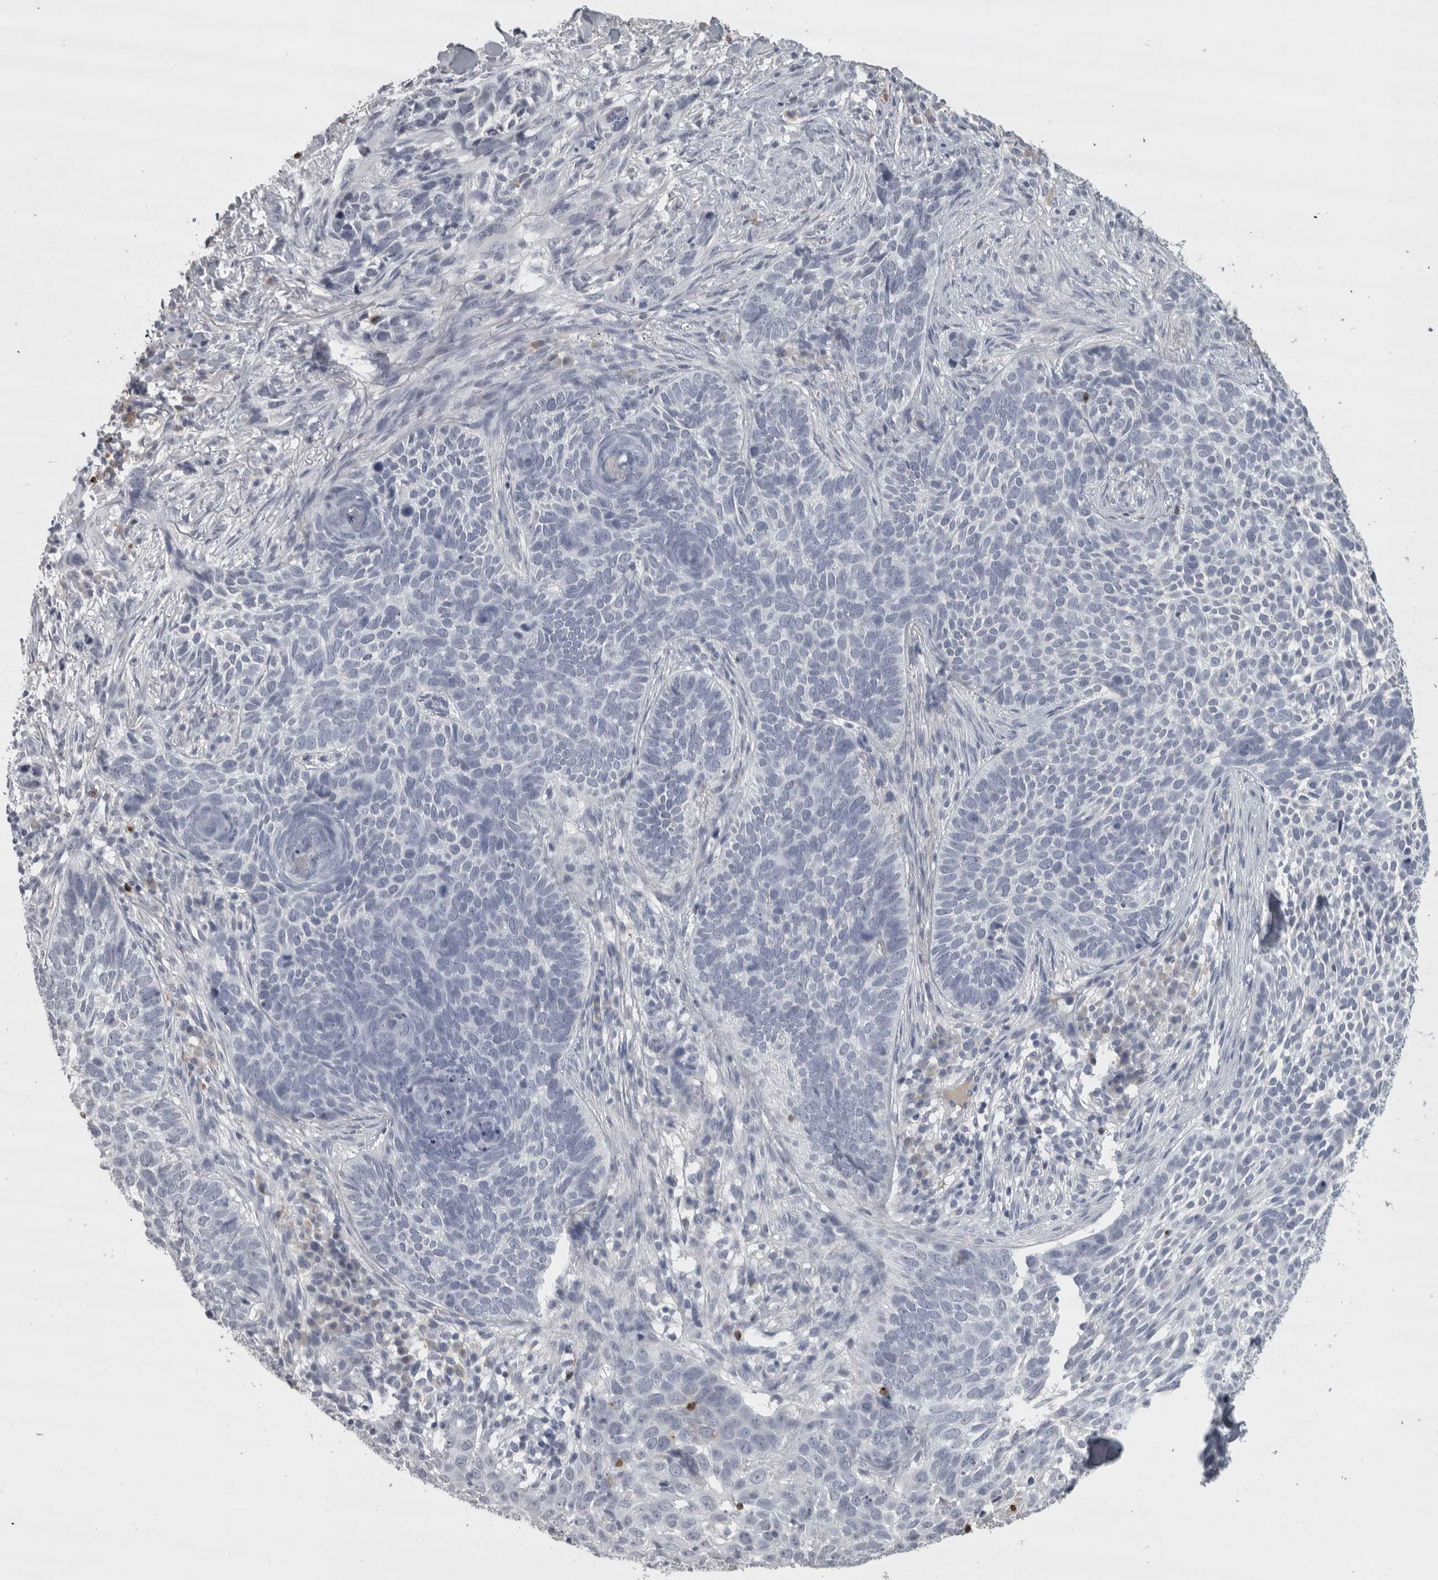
{"staining": {"intensity": "negative", "quantity": "none", "location": "none"}, "tissue": "skin cancer", "cell_type": "Tumor cells", "image_type": "cancer", "snomed": [{"axis": "morphology", "description": "Basal cell carcinoma"}, {"axis": "topography", "description": "Skin"}], "caption": "DAB (3,3'-diaminobenzidine) immunohistochemical staining of skin cancer (basal cell carcinoma) displays no significant staining in tumor cells. Brightfield microscopy of immunohistochemistry stained with DAB (brown) and hematoxylin (blue), captured at high magnification.", "gene": "GNLY", "patient": {"sex": "female", "age": 64}}